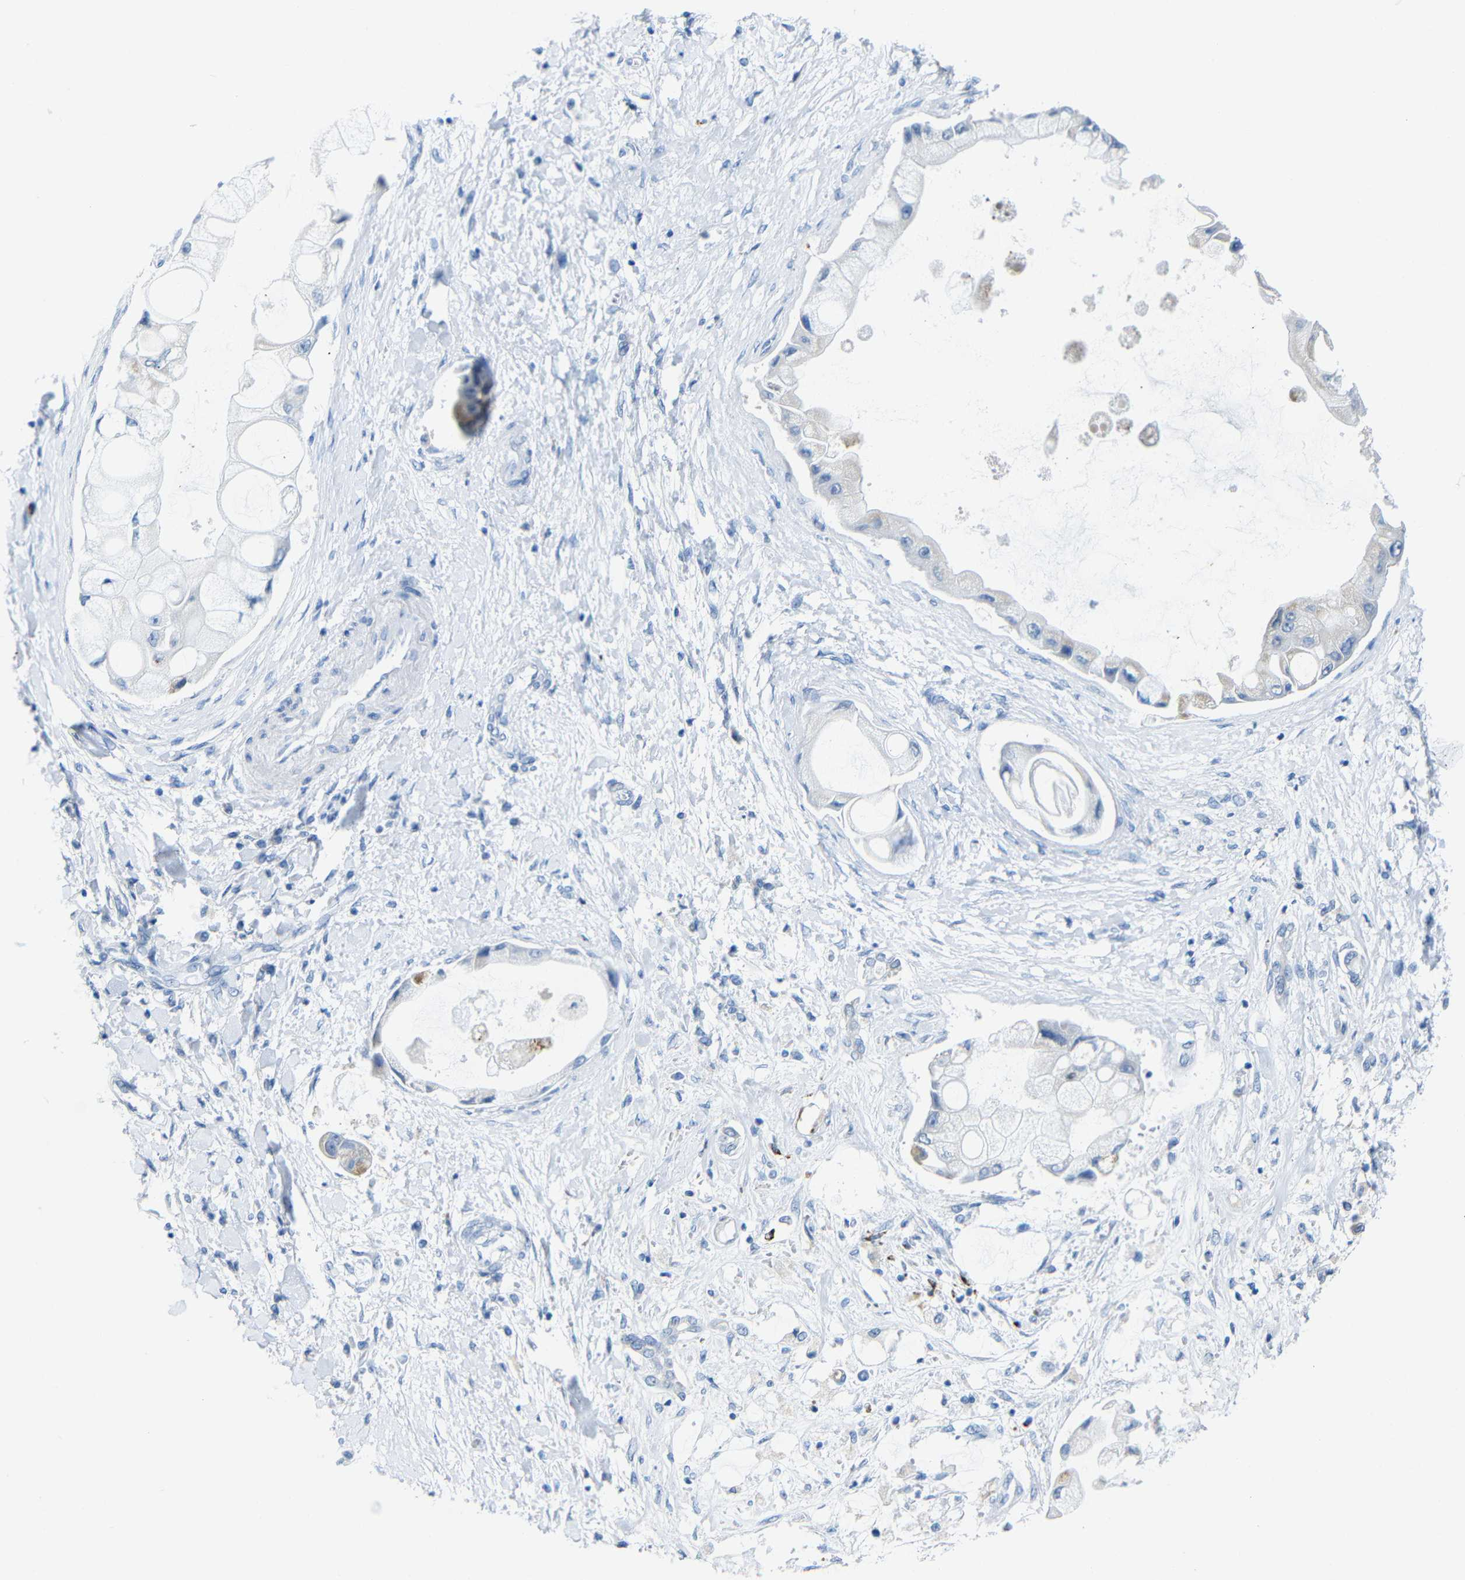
{"staining": {"intensity": "negative", "quantity": "none", "location": "none"}, "tissue": "liver cancer", "cell_type": "Tumor cells", "image_type": "cancer", "snomed": [{"axis": "morphology", "description": "Cholangiocarcinoma"}, {"axis": "topography", "description": "Liver"}], "caption": "This is an immunohistochemistry photomicrograph of liver cancer (cholangiocarcinoma). There is no staining in tumor cells.", "gene": "C15orf48", "patient": {"sex": "male", "age": 50}}